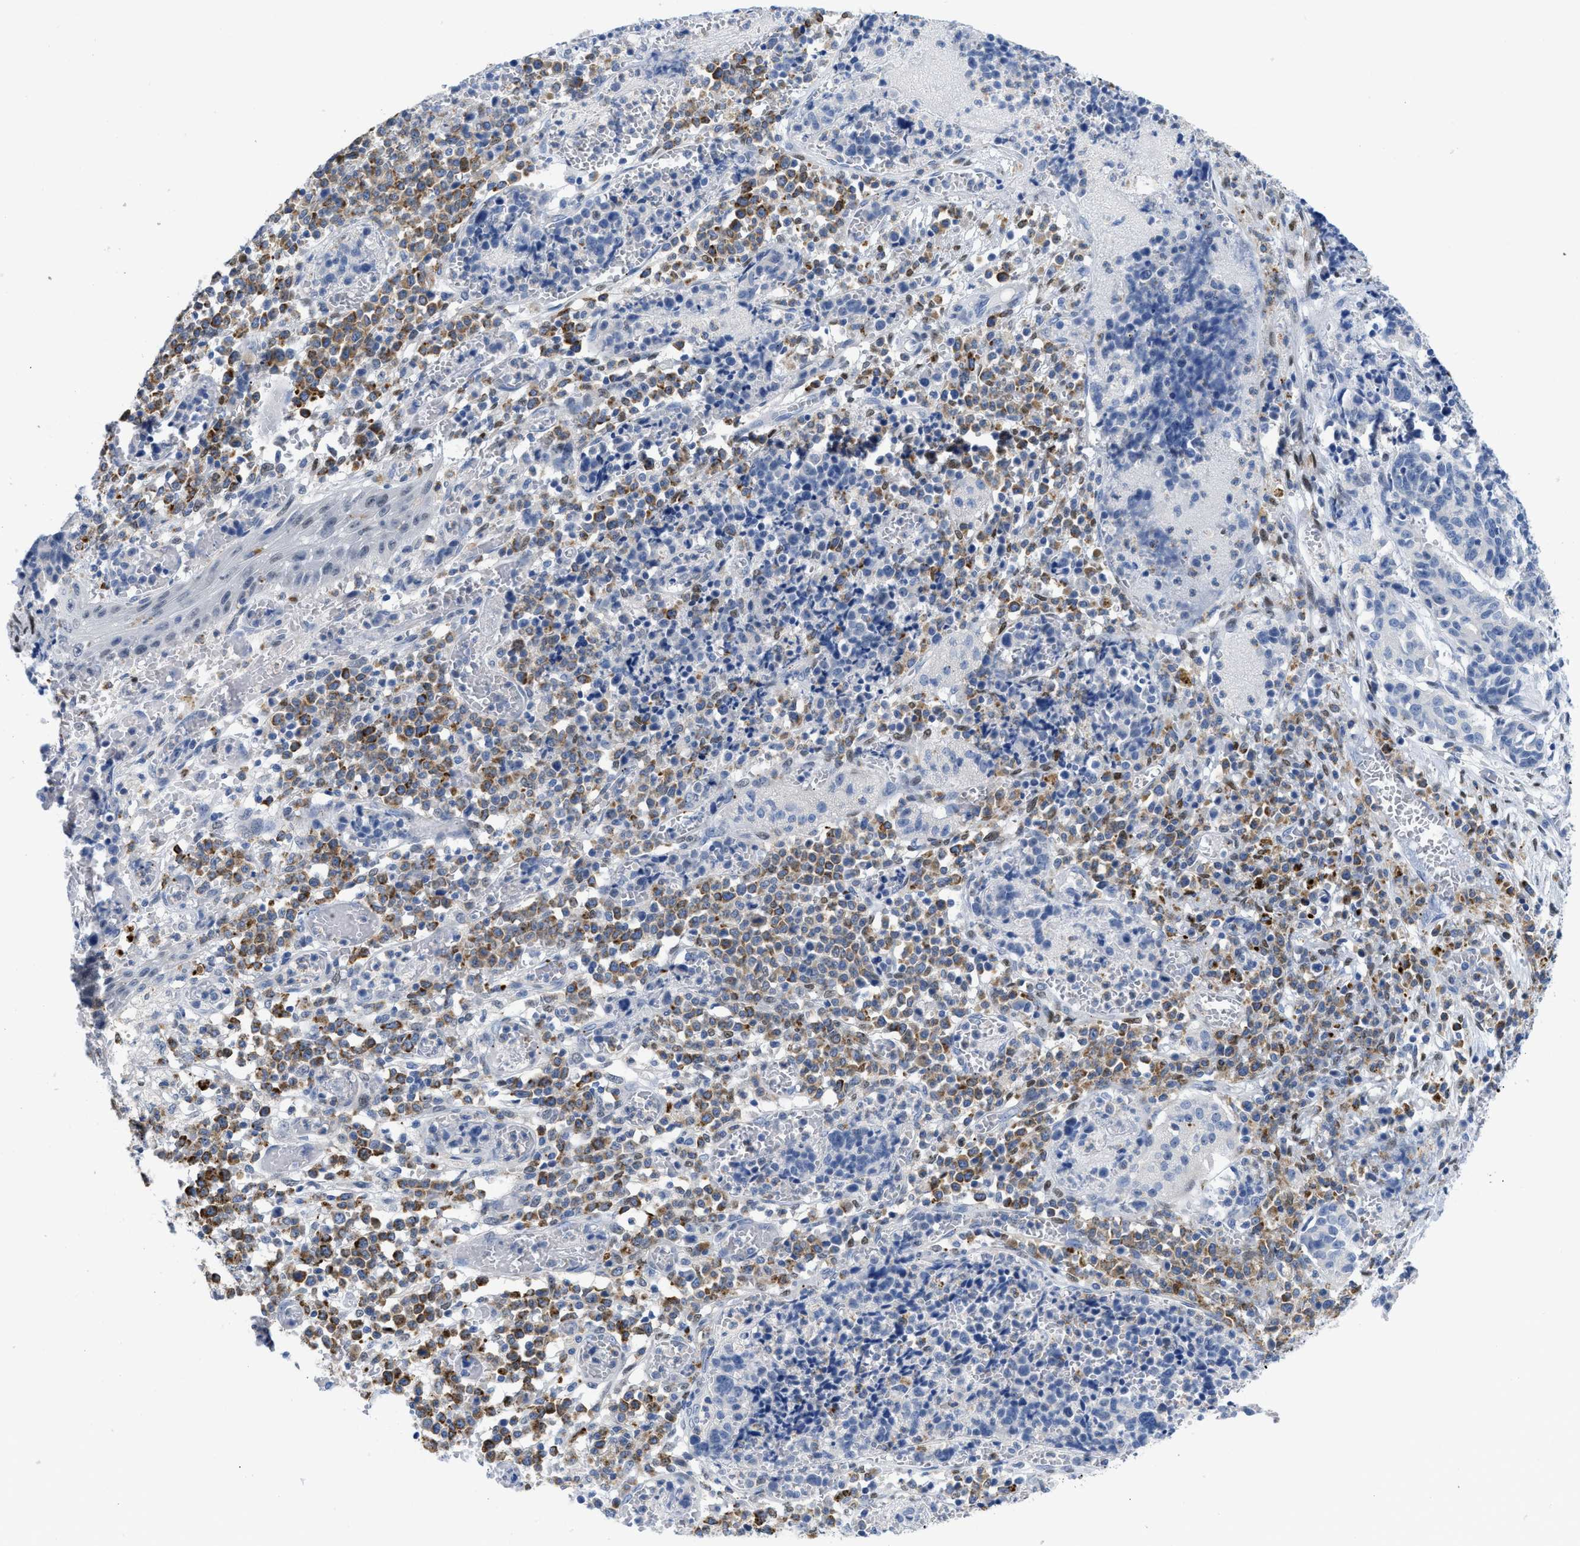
{"staining": {"intensity": "negative", "quantity": "none", "location": "none"}, "tissue": "cervical cancer", "cell_type": "Tumor cells", "image_type": "cancer", "snomed": [{"axis": "morphology", "description": "Squamous cell carcinoma, NOS"}, {"axis": "topography", "description": "Cervix"}], "caption": "High power microscopy image of an immunohistochemistry (IHC) image of cervical cancer, revealing no significant positivity in tumor cells. (Immunohistochemistry, brightfield microscopy, high magnification).", "gene": "NFIX", "patient": {"sex": "female", "age": 35}}